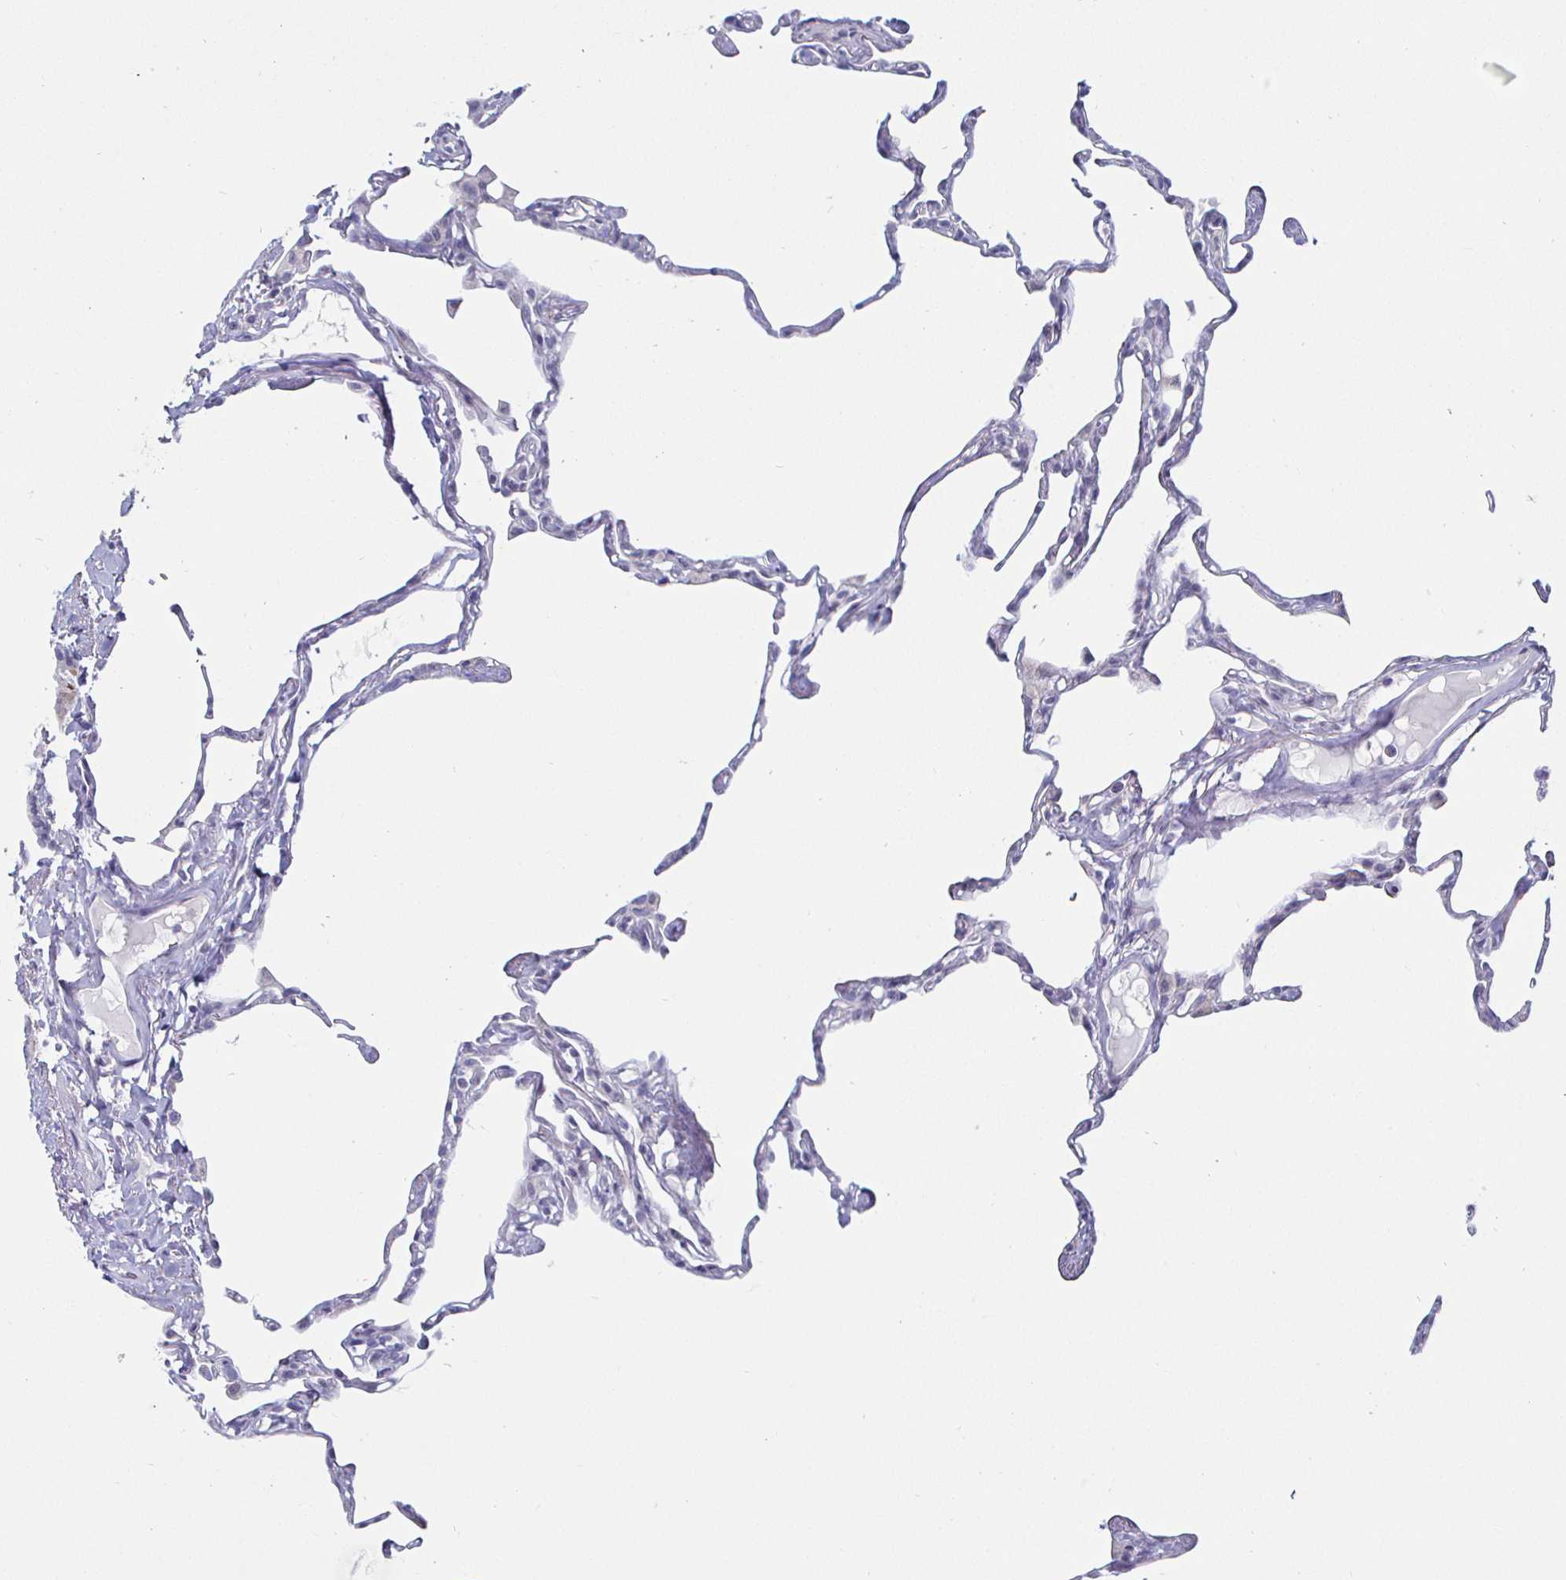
{"staining": {"intensity": "negative", "quantity": "none", "location": "none"}, "tissue": "lung", "cell_type": "Alveolar cells", "image_type": "normal", "snomed": [{"axis": "morphology", "description": "Normal tissue, NOS"}, {"axis": "topography", "description": "Lung"}], "caption": "A photomicrograph of human lung is negative for staining in alveolar cells. The staining was performed using DAB to visualize the protein expression in brown, while the nuclei were stained in blue with hematoxylin (Magnification: 20x).", "gene": "DMRTB1", "patient": {"sex": "male", "age": 65}}